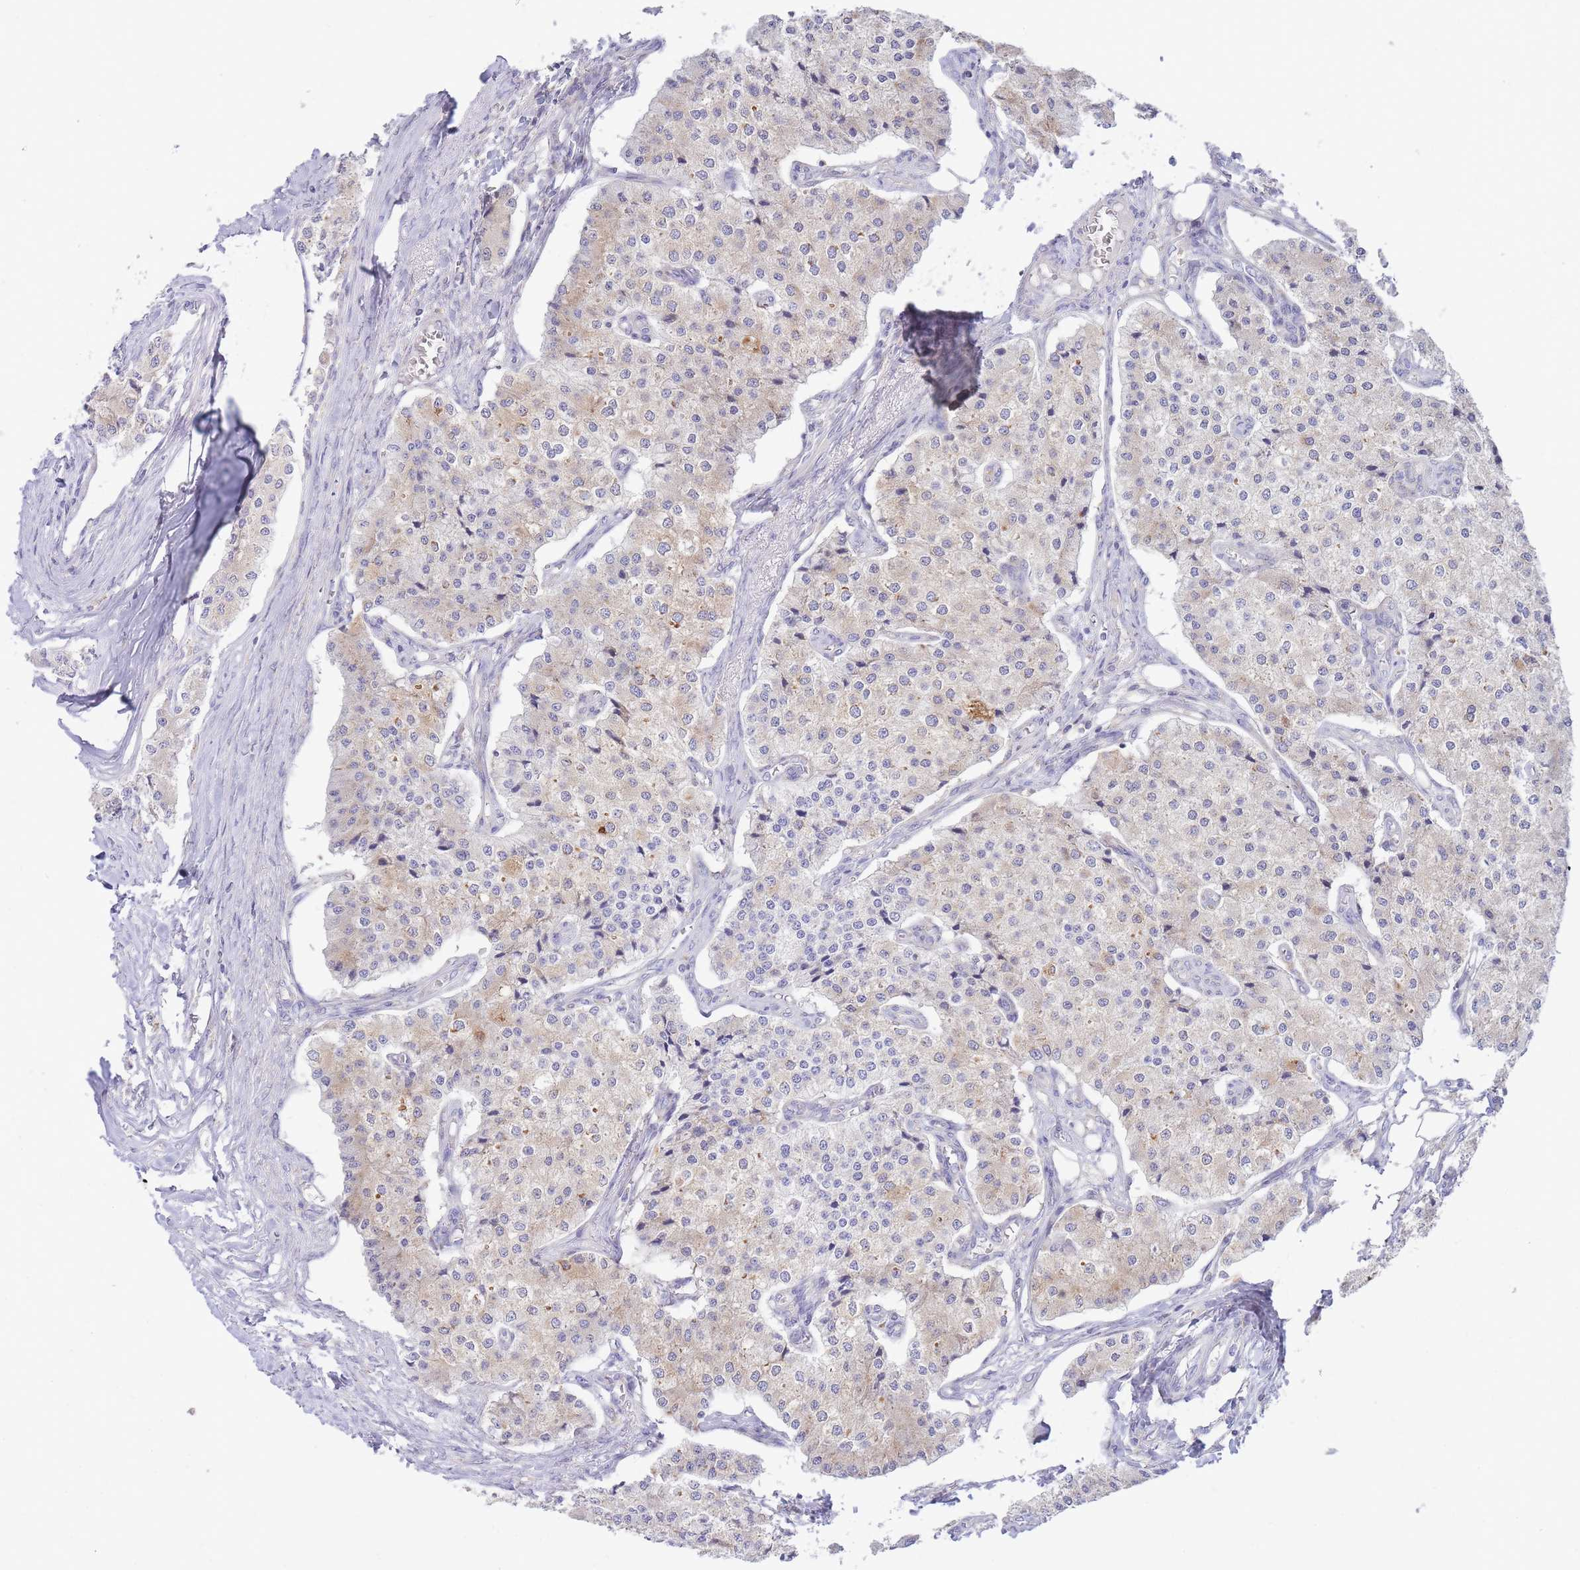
{"staining": {"intensity": "weak", "quantity": "25%-75%", "location": "cytoplasmic/membranous"}, "tissue": "carcinoid", "cell_type": "Tumor cells", "image_type": "cancer", "snomed": [{"axis": "morphology", "description": "Carcinoid, malignant, NOS"}, {"axis": "topography", "description": "Colon"}], "caption": "An IHC photomicrograph of tumor tissue is shown. Protein staining in brown highlights weak cytoplasmic/membranous positivity in carcinoid (malignant) within tumor cells.", "gene": "SH2B2", "patient": {"sex": "female", "age": 52}}